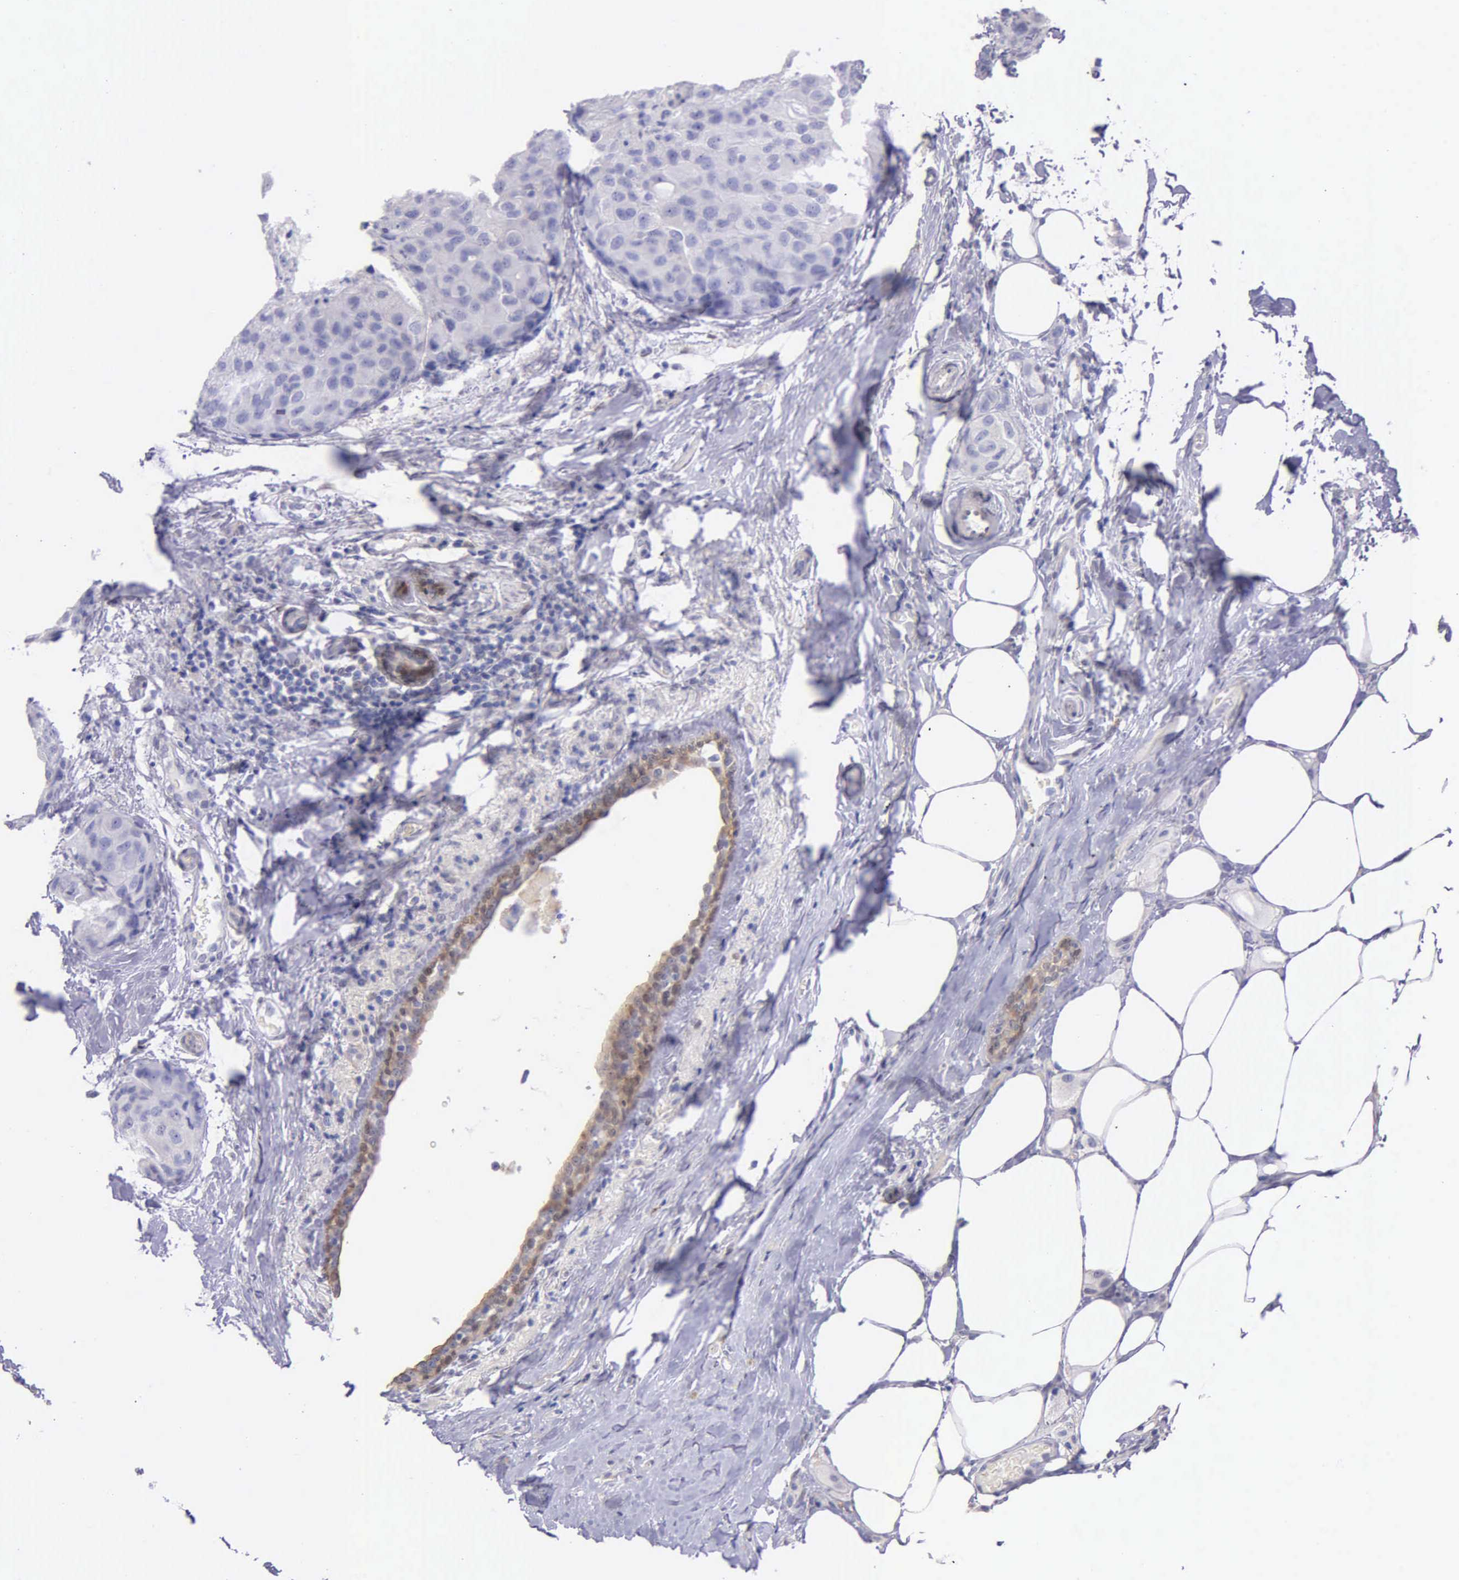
{"staining": {"intensity": "negative", "quantity": "none", "location": "none"}, "tissue": "breast cancer", "cell_type": "Tumor cells", "image_type": "cancer", "snomed": [{"axis": "morphology", "description": "Duct carcinoma"}, {"axis": "topography", "description": "Breast"}], "caption": "Tumor cells show no significant positivity in breast cancer (infiltrating ductal carcinoma).", "gene": "GSTT2", "patient": {"sex": "female", "age": 68}}